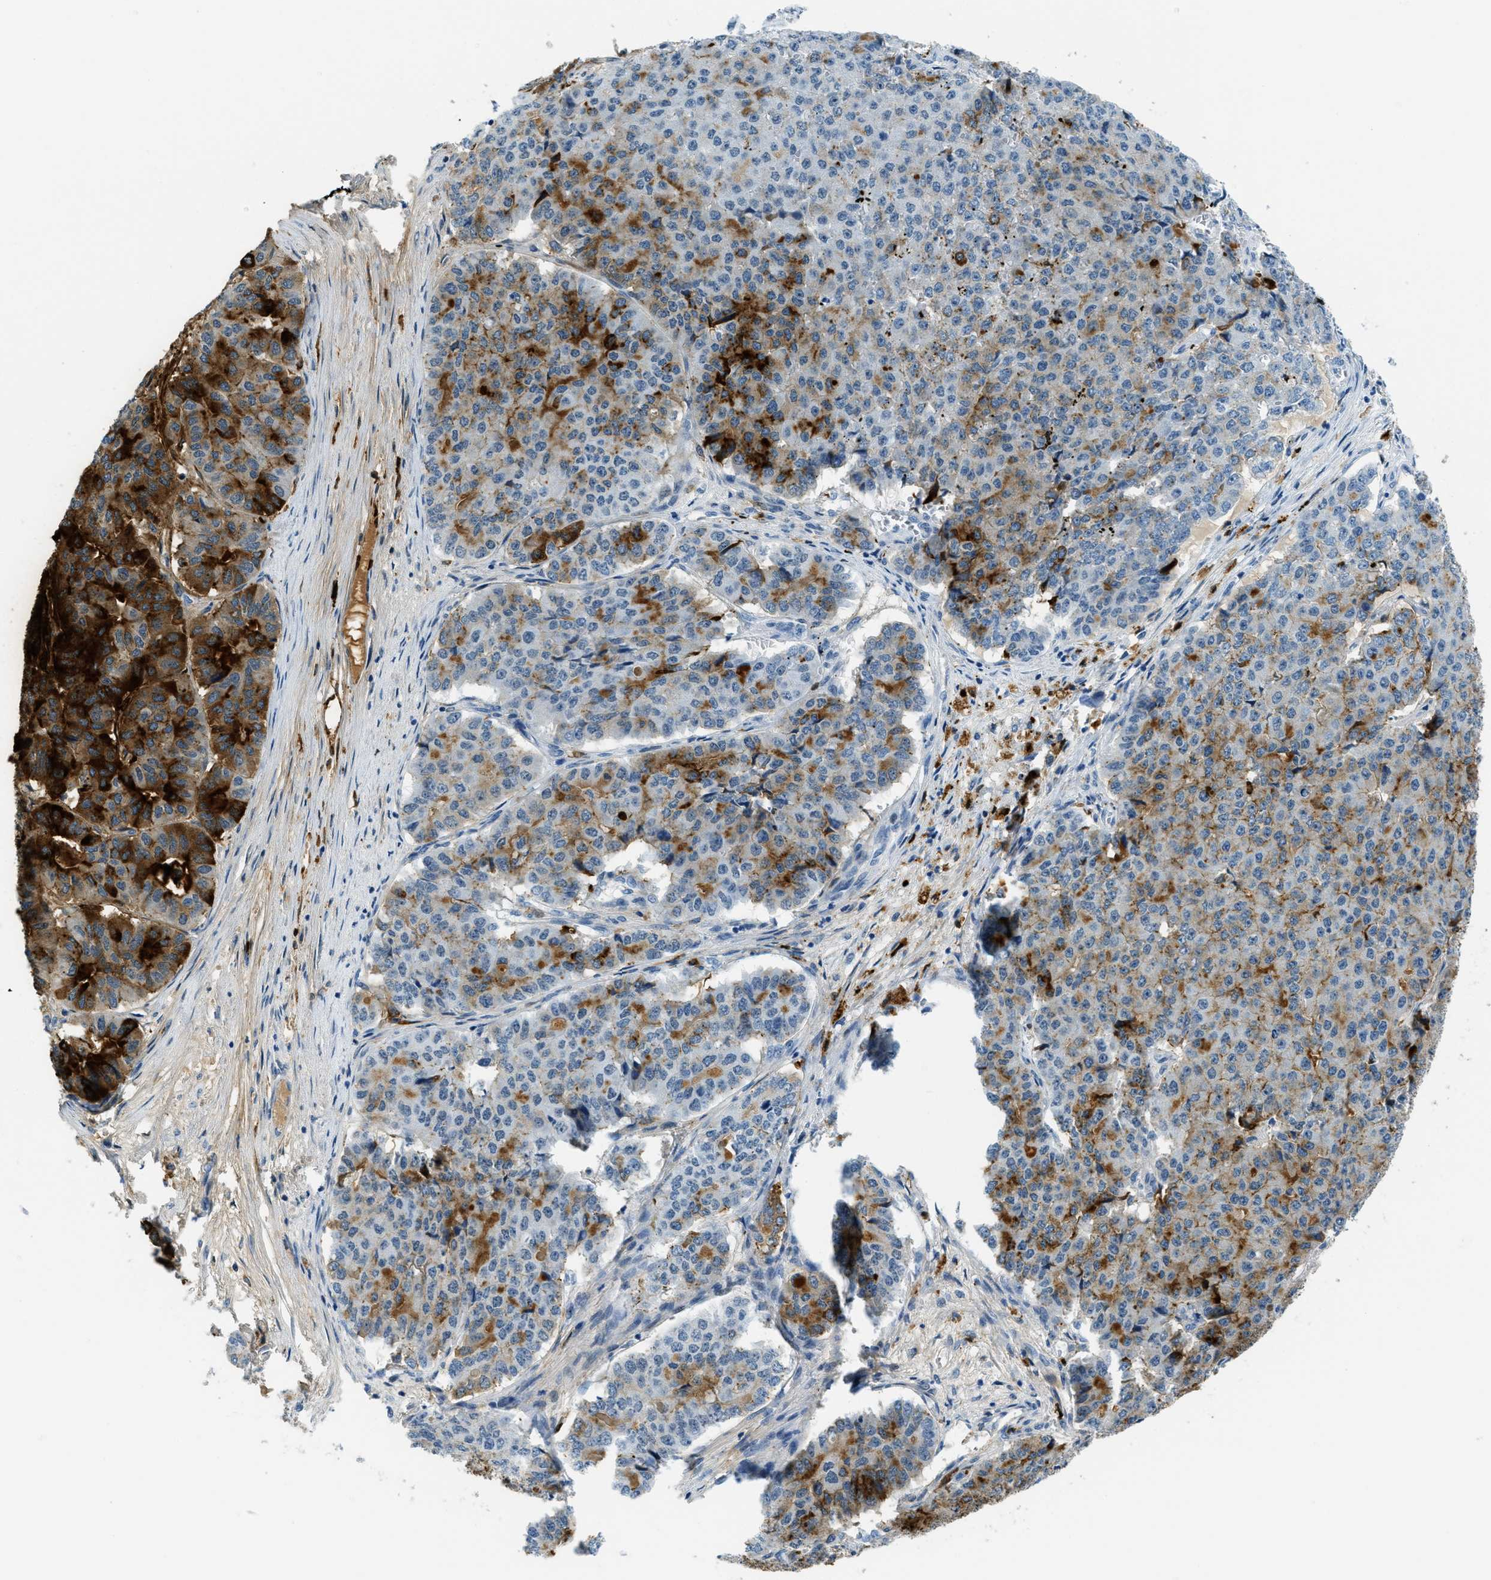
{"staining": {"intensity": "moderate", "quantity": "25%-75%", "location": "cytoplasmic/membranous"}, "tissue": "pancreatic cancer", "cell_type": "Tumor cells", "image_type": "cancer", "snomed": [{"axis": "morphology", "description": "Adenocarcinoma, NOS"}, {"axis": "topography", "description": "Pancreas"}], "caption": "A brown stain shows moderate cytoplasmic/membranous positivity of a protein in human pancreatic cancer tumor cells.", "gene": "PLA2G2A", "patient": {"sex": "male", "age": 50}}